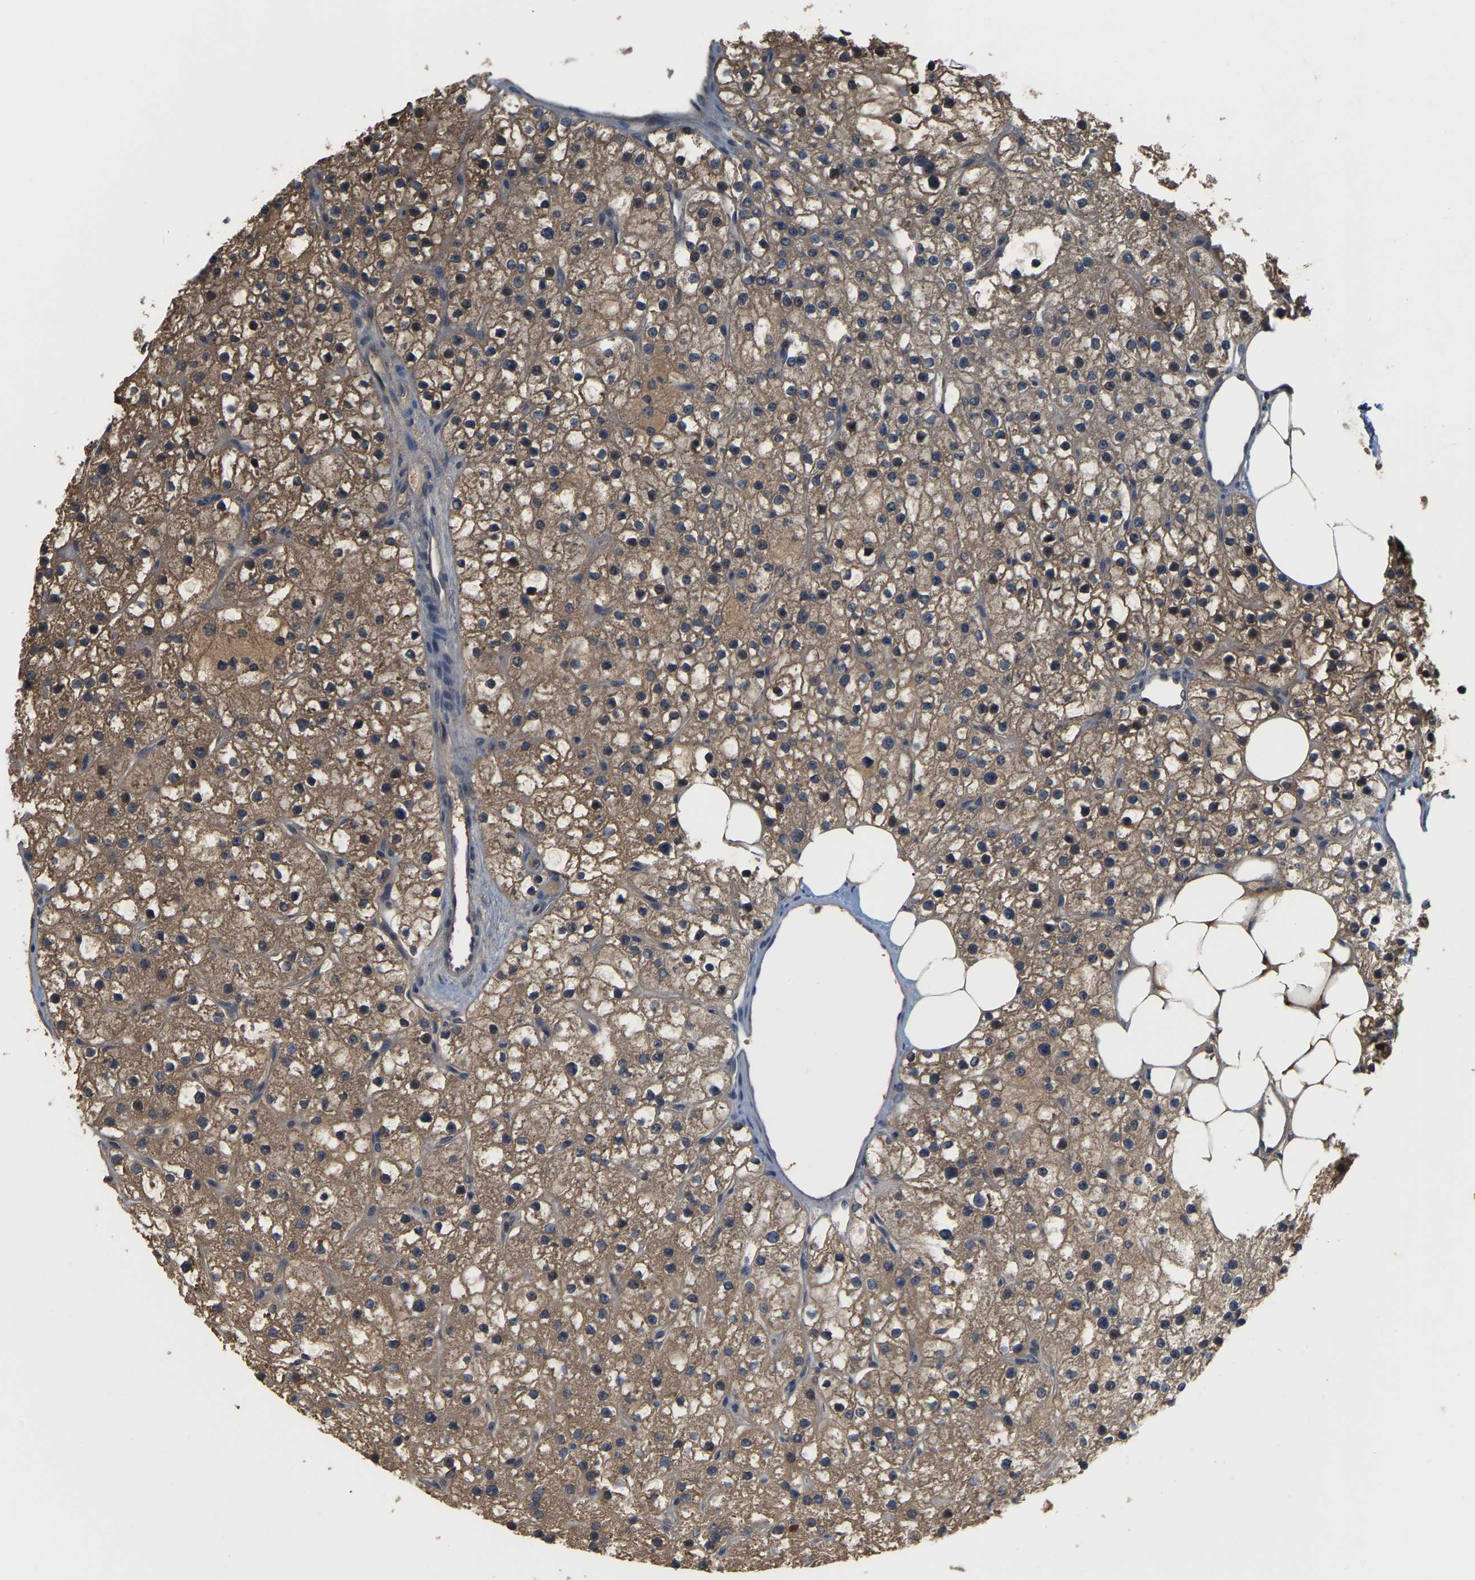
{"staining": {"intensity": "moderate", "quantity": ">75%", "location": "cytoplasmic/membranous"}, "tissue": "parathyroid gland", "cell_type": "Glandular cells", "image_type": "normal", "snomed": [{"axis": "morphology", "description": "Normal tissue, NOS"}, {"axis": "morphology", "description": "Adenoma, NOS"}, {"axis": "topography", "description": "Parathyroid gland"}], "caption": "IHC staining of benign parathyroid gland, which shows medium levels of moderate cytoplasmic/membranous expression in approximately >75% of glandular cells indicating moderate cytoplasmic/membranous protein staining. The staining was performed using DAB (3,3'-diaminobenzidine) (brown) for protein detection and nuclei were counterstained in hematoxylin (blue).", "gene": "MTPN", "patient": {"sex": "female", "age": 70}}